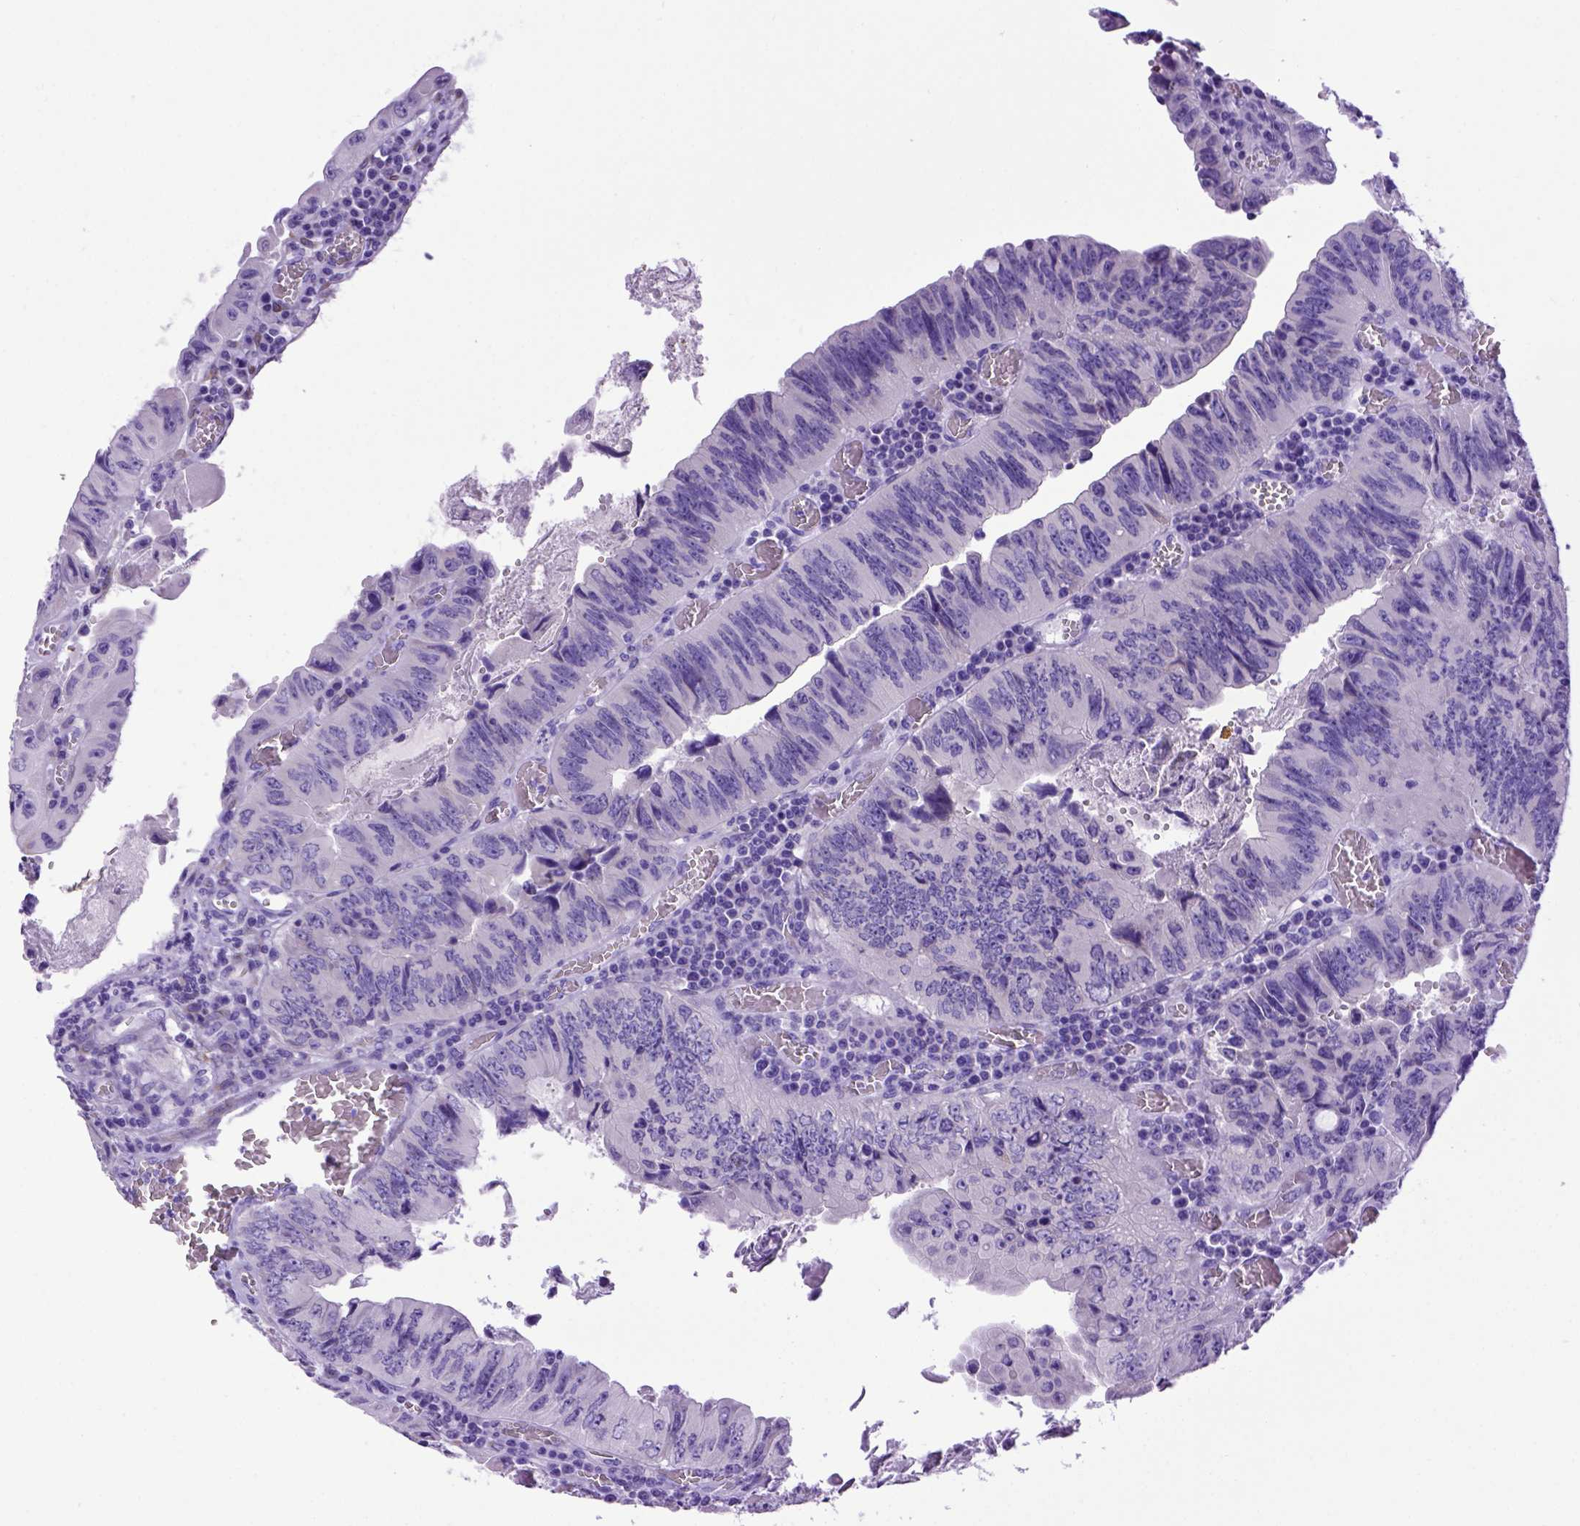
{"staining": {"intensity": "negative", "quantity": "none", "location": "none"}, "tissue": "colorectal cancer", "cell_type": "Tumor cells", "image_type": "cancer", "snomed": [{"axis": "morphology", "description": "Adenocarcinoma, NOS"}, {"axis": "topography", "description": "Colon"}], "caption": "DAB (3,3'-diaminobenzidine) immunohistochemical staining of colorectal cancer (adenocarcinoma) reveals no significant positivity in tumor cells.", "gene": "PTGES", "patient": {"sex": "female", "age": 84}}